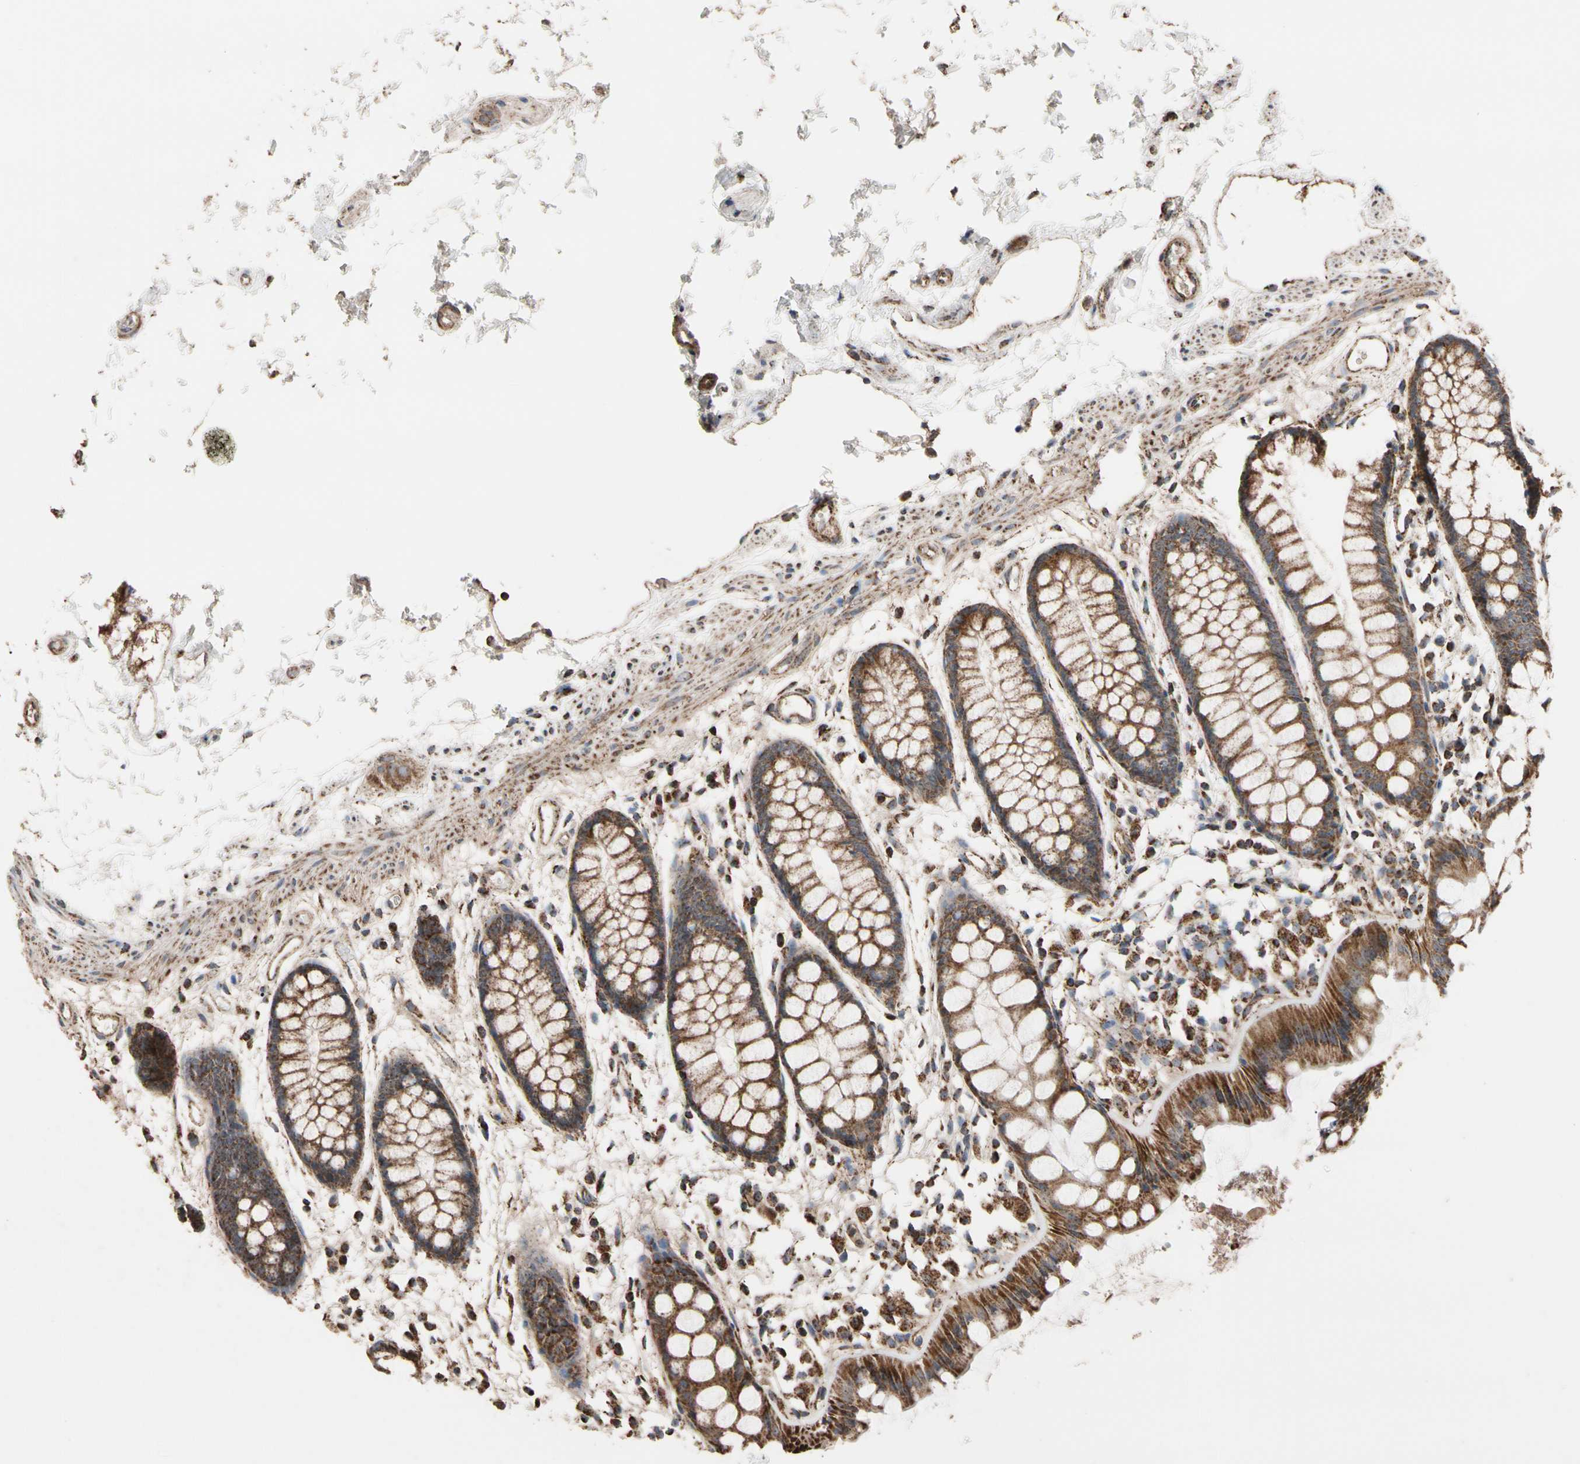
{"staining": {"intensity": "strong", "quantity": ">75%", "location": "cytoplasmic/membranous"}, "tissue": "rectum", "cell_type": "Glandular cells", "image_type": "normal", "snomed": [{"axis": "morphology", "description": "Normal tissue, NOS"}, {"axis": "topography", "description": "Rectum"}], "caption": "Protein staining displays strong cytoplasmic/membranous positivity in about >75% of glandular cells in unremarkable rectum. Nuclei are stained in blue.", "gene": "FAM110B", "patient": {"sex": "female", "age": 66}}